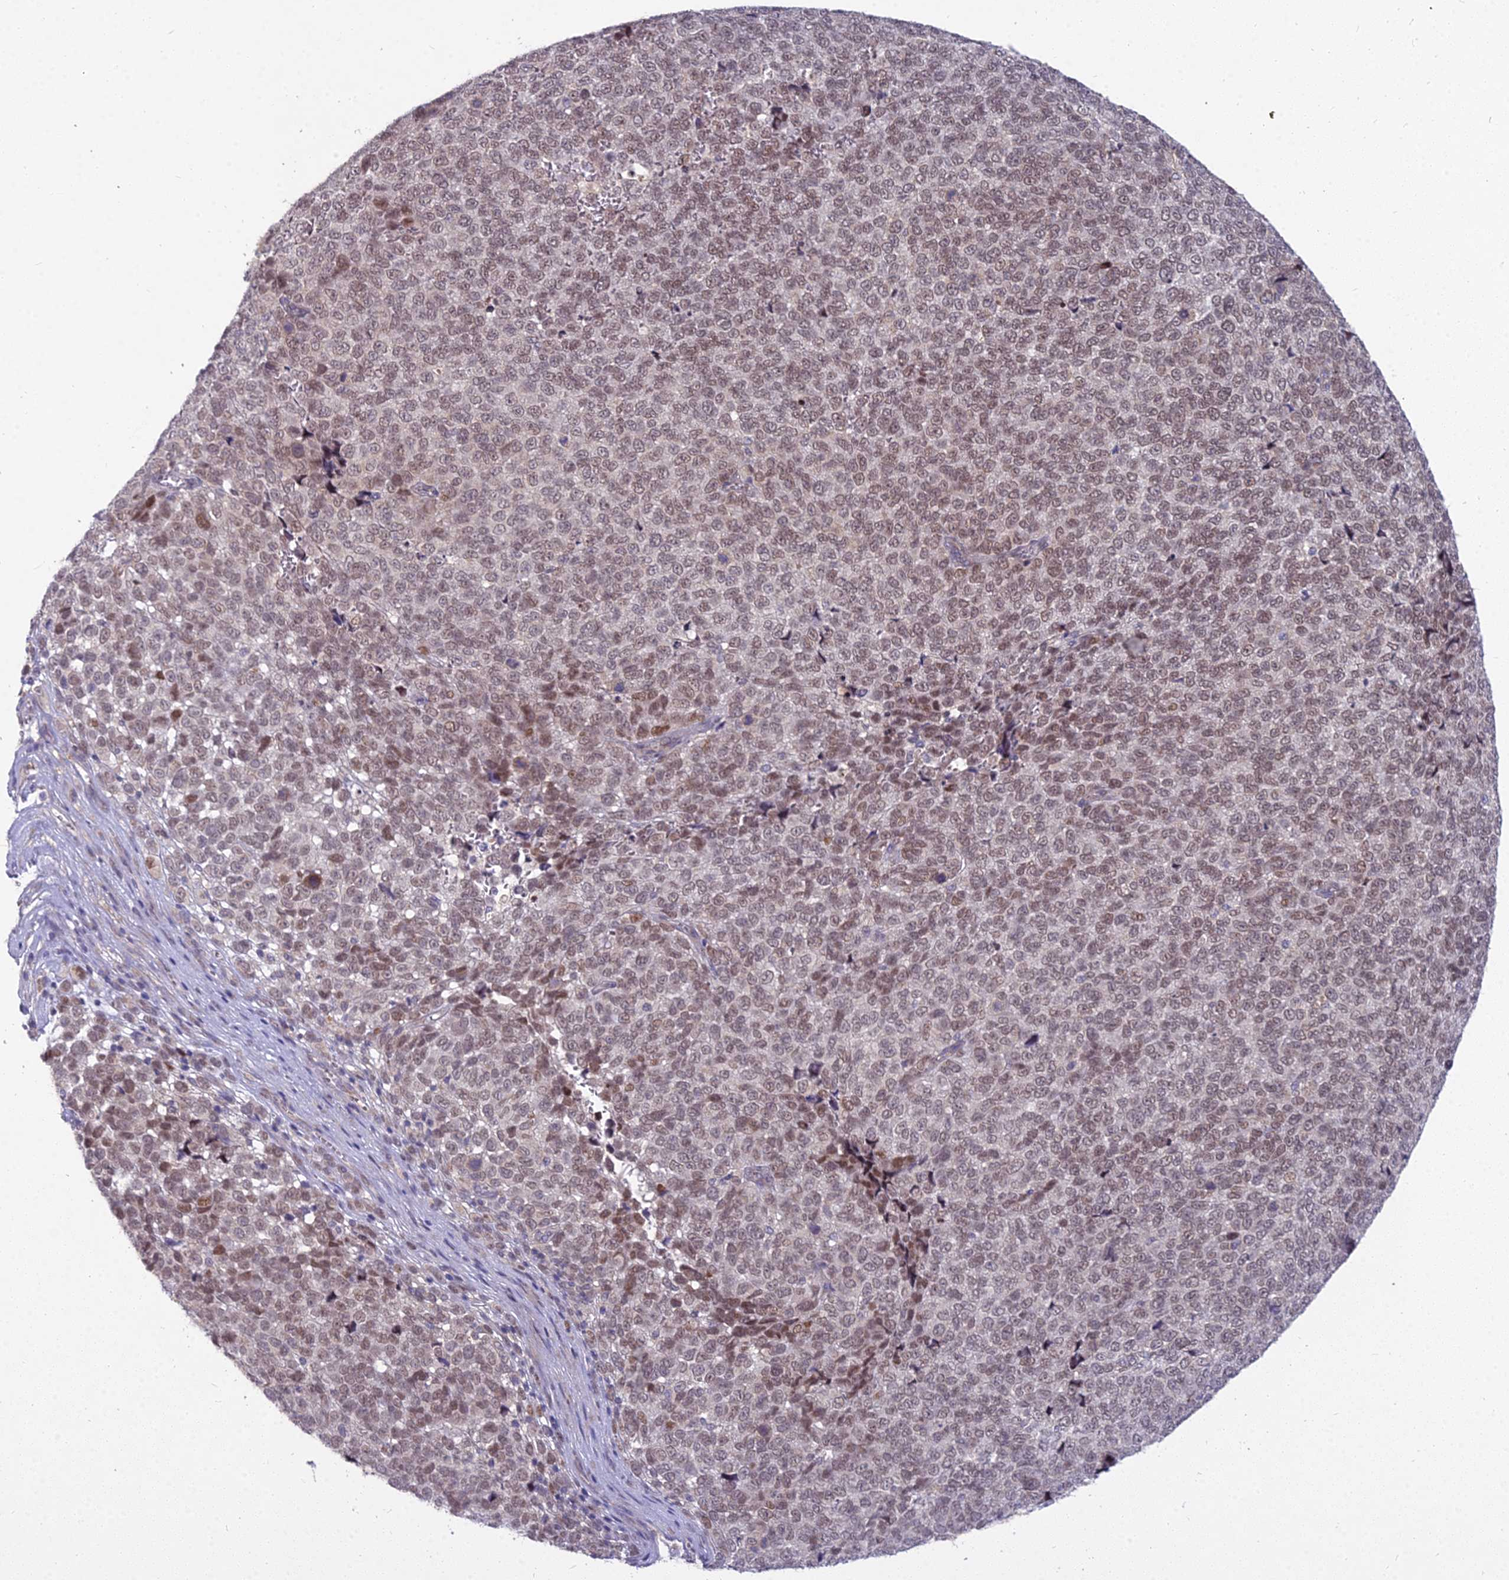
{"staining": {"intensity": "moderate", "quantity": ">75%", "location": "nuclear"}, "tissue": "melanoma", "cell_type": "Tumor cells", "image_type": "cancer", "snomed": [{"axis": "morphology", "description": "Malignant melanoma, NOS"}, {"axis": "topography", "description": "Nose, NOS"}], "caption": "A photomicrograph of human malignant melanoma stained for a protein shows moderate nuclear brown staining in tumor cells.", "gene": "MICU2", "patient": {"sex": "female", "age": 48}}